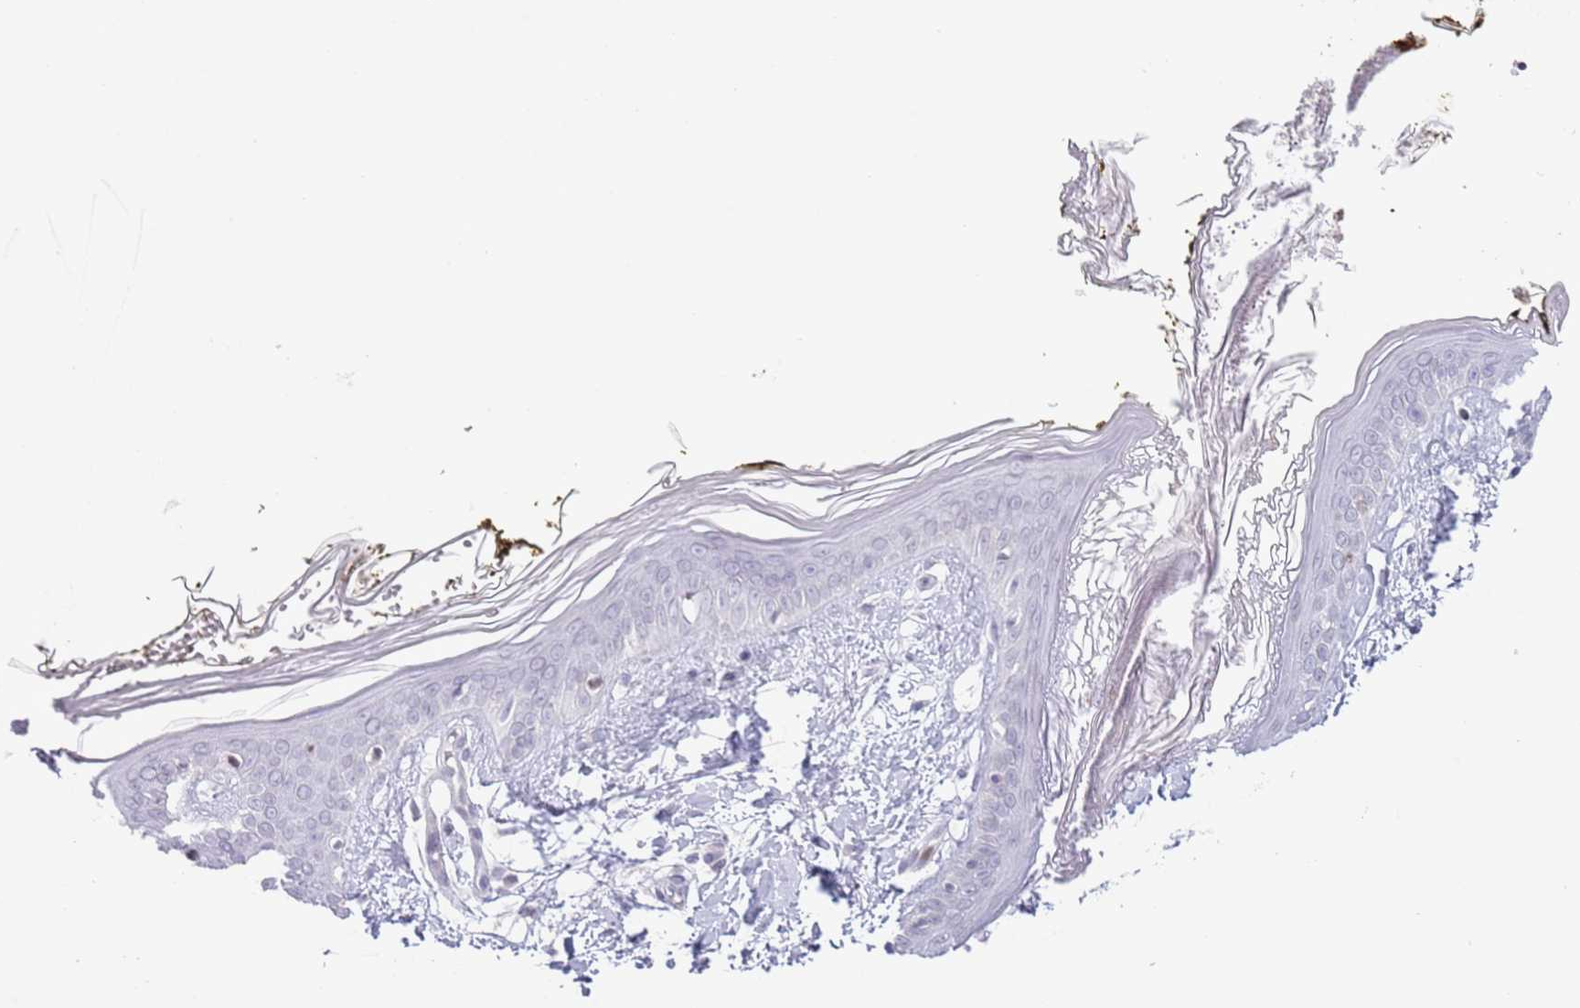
{"staining": {"intensity": "weak", "quantity": ">75%", "location": "nuclear"}, "tissue": "skin", "cell_type": "Fibroblasts", "image_type": "normal", "snomed": [{"axis": "morphology", "description": "Normal tissue, NOS"}, {"axis": "topography", "description": "Skin"}], "caption": "This micrograph shows IHC staining of benign skin, with low weak nuclear staining in approximately >75% of fibroblasts.", "gene": "MFSD10", "patient": {"sex": "female", "age": 34}}